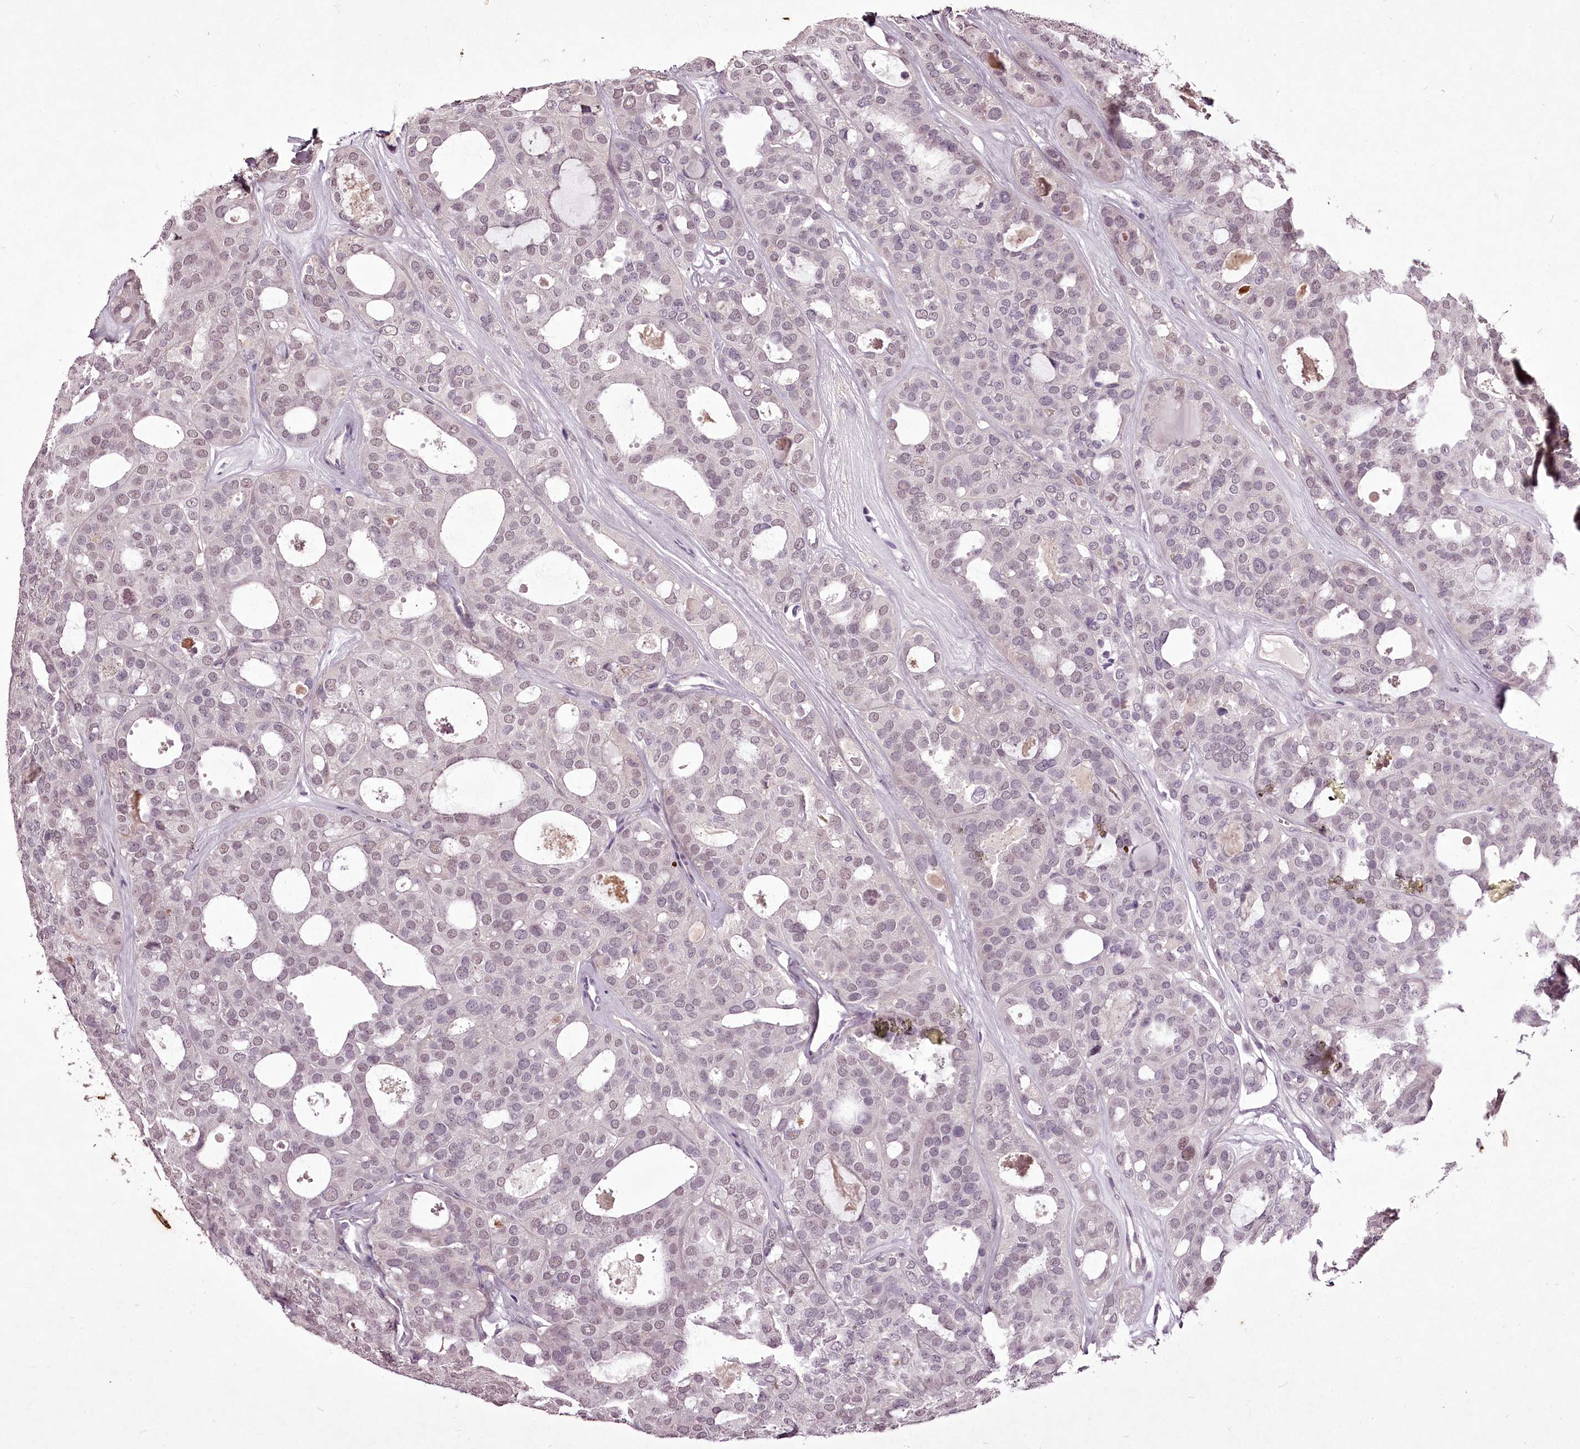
{"staining": {"intensity": "negative", "quantity": "none", "location": "none"}, "tissue": "thyroid cancer", "cell_type": "Tumor cells", "image_type": "cancer", "snomed": [{"axis": "morphology", "description": "Follicular adenoma carcinoma, NOS"}, {"axis": "topography", "description": "Thyroid gland"}], "caption": "The image reveals no staining of tumor cells in thyroid cancer.", "gene": "C1orf56", "patient": {"sex": "male", "age": 75}}